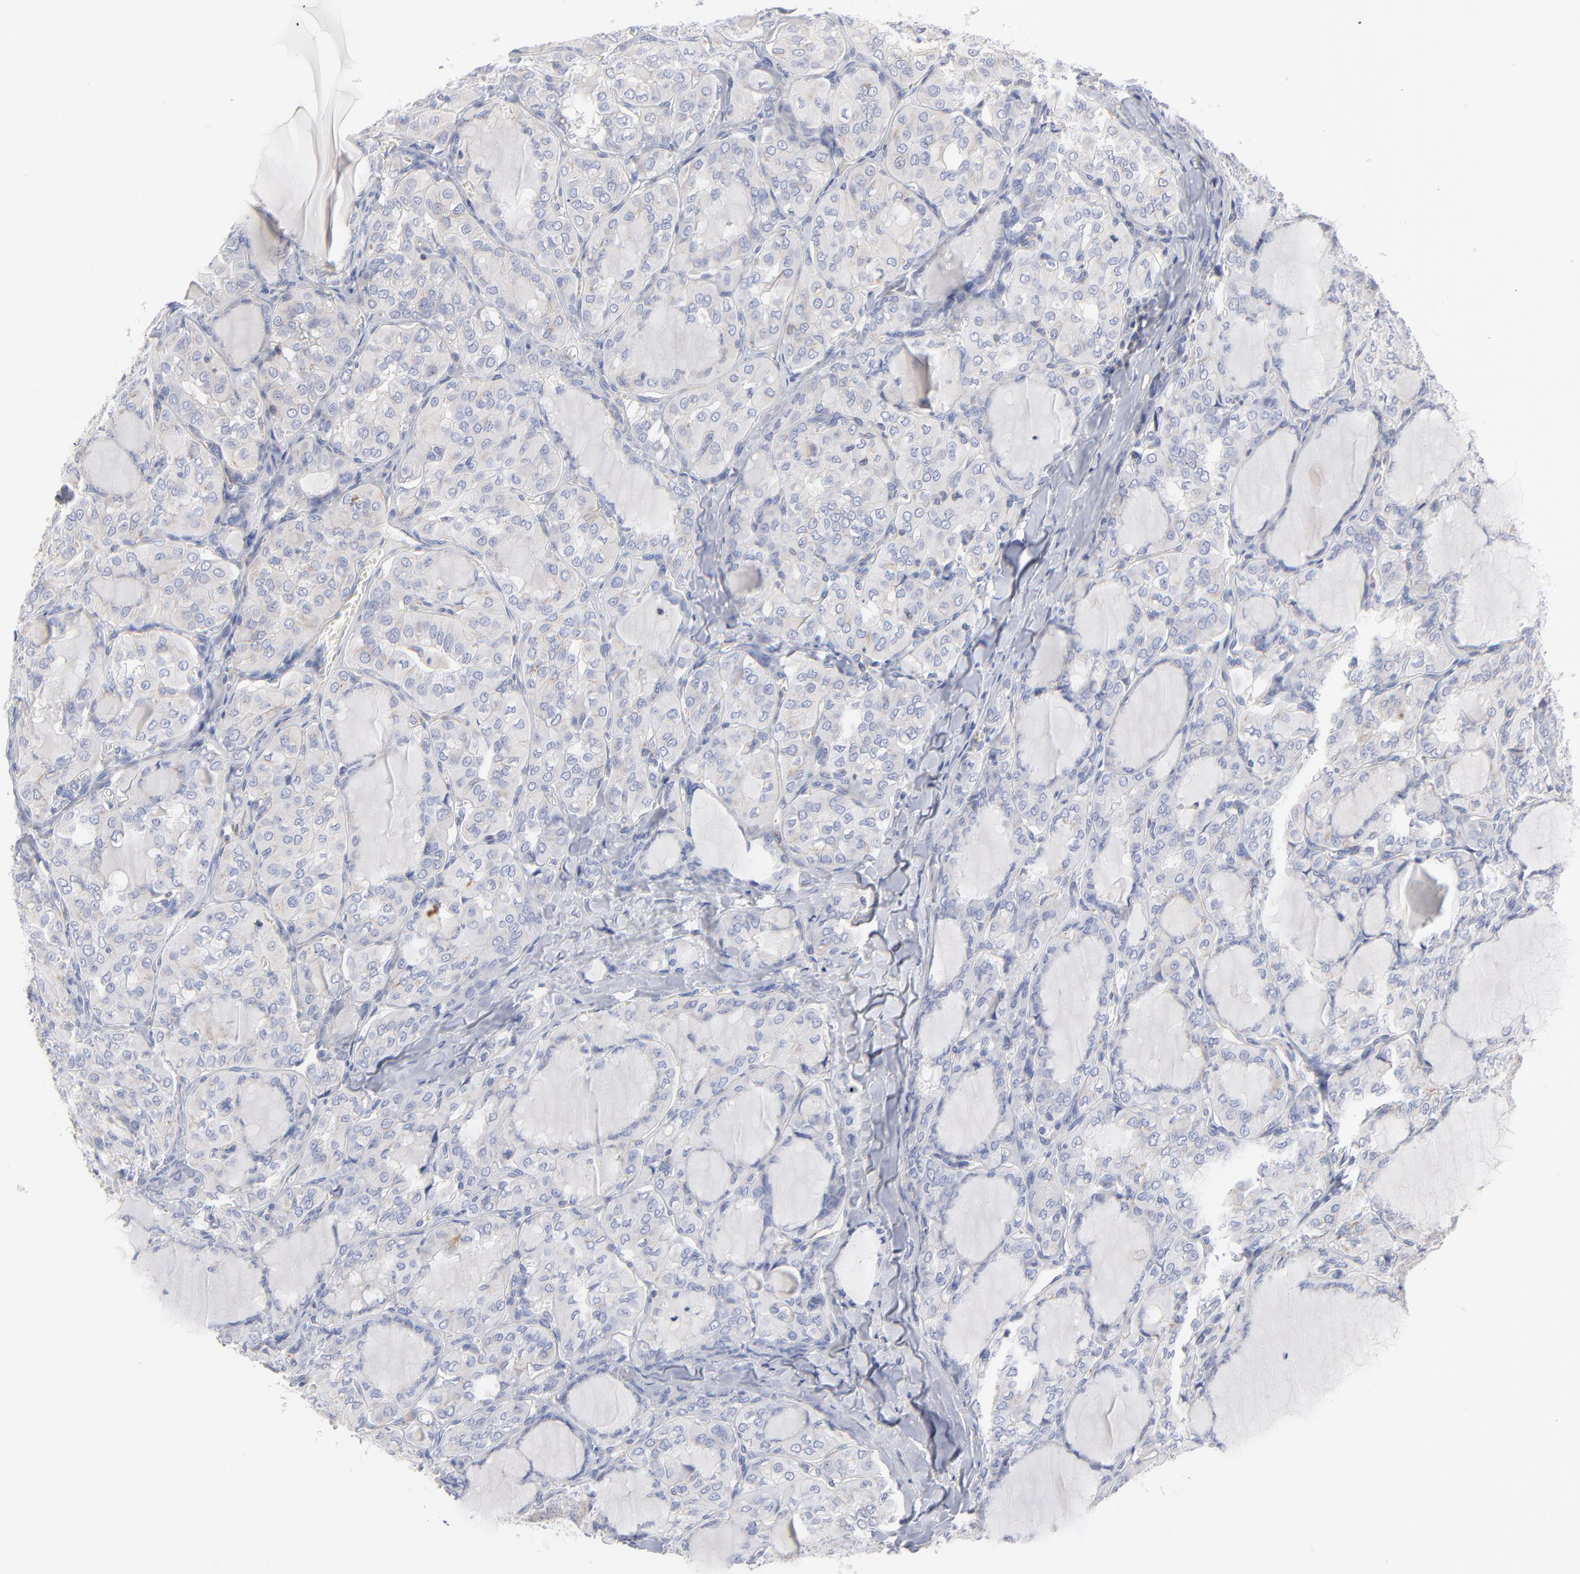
{"staining": {"intensity": "negative", "quantity": "none", "location": "none"}, "tissue": "thyroid cancer", "cell_type": "Tumor cells", "image_type": "cancer", "snomed": [{"axis": "morphology", "description": "Papillary adenocarcinoma, NOS"}, {"axis": "topography", "description": "Thyroid gland"}], "caption": "Thyroid cancer stained for a protein using IHC reveals no expression tumor cells.", "gene": "SEPTIN6", "patient": {"sex": "male", "age": 20}}